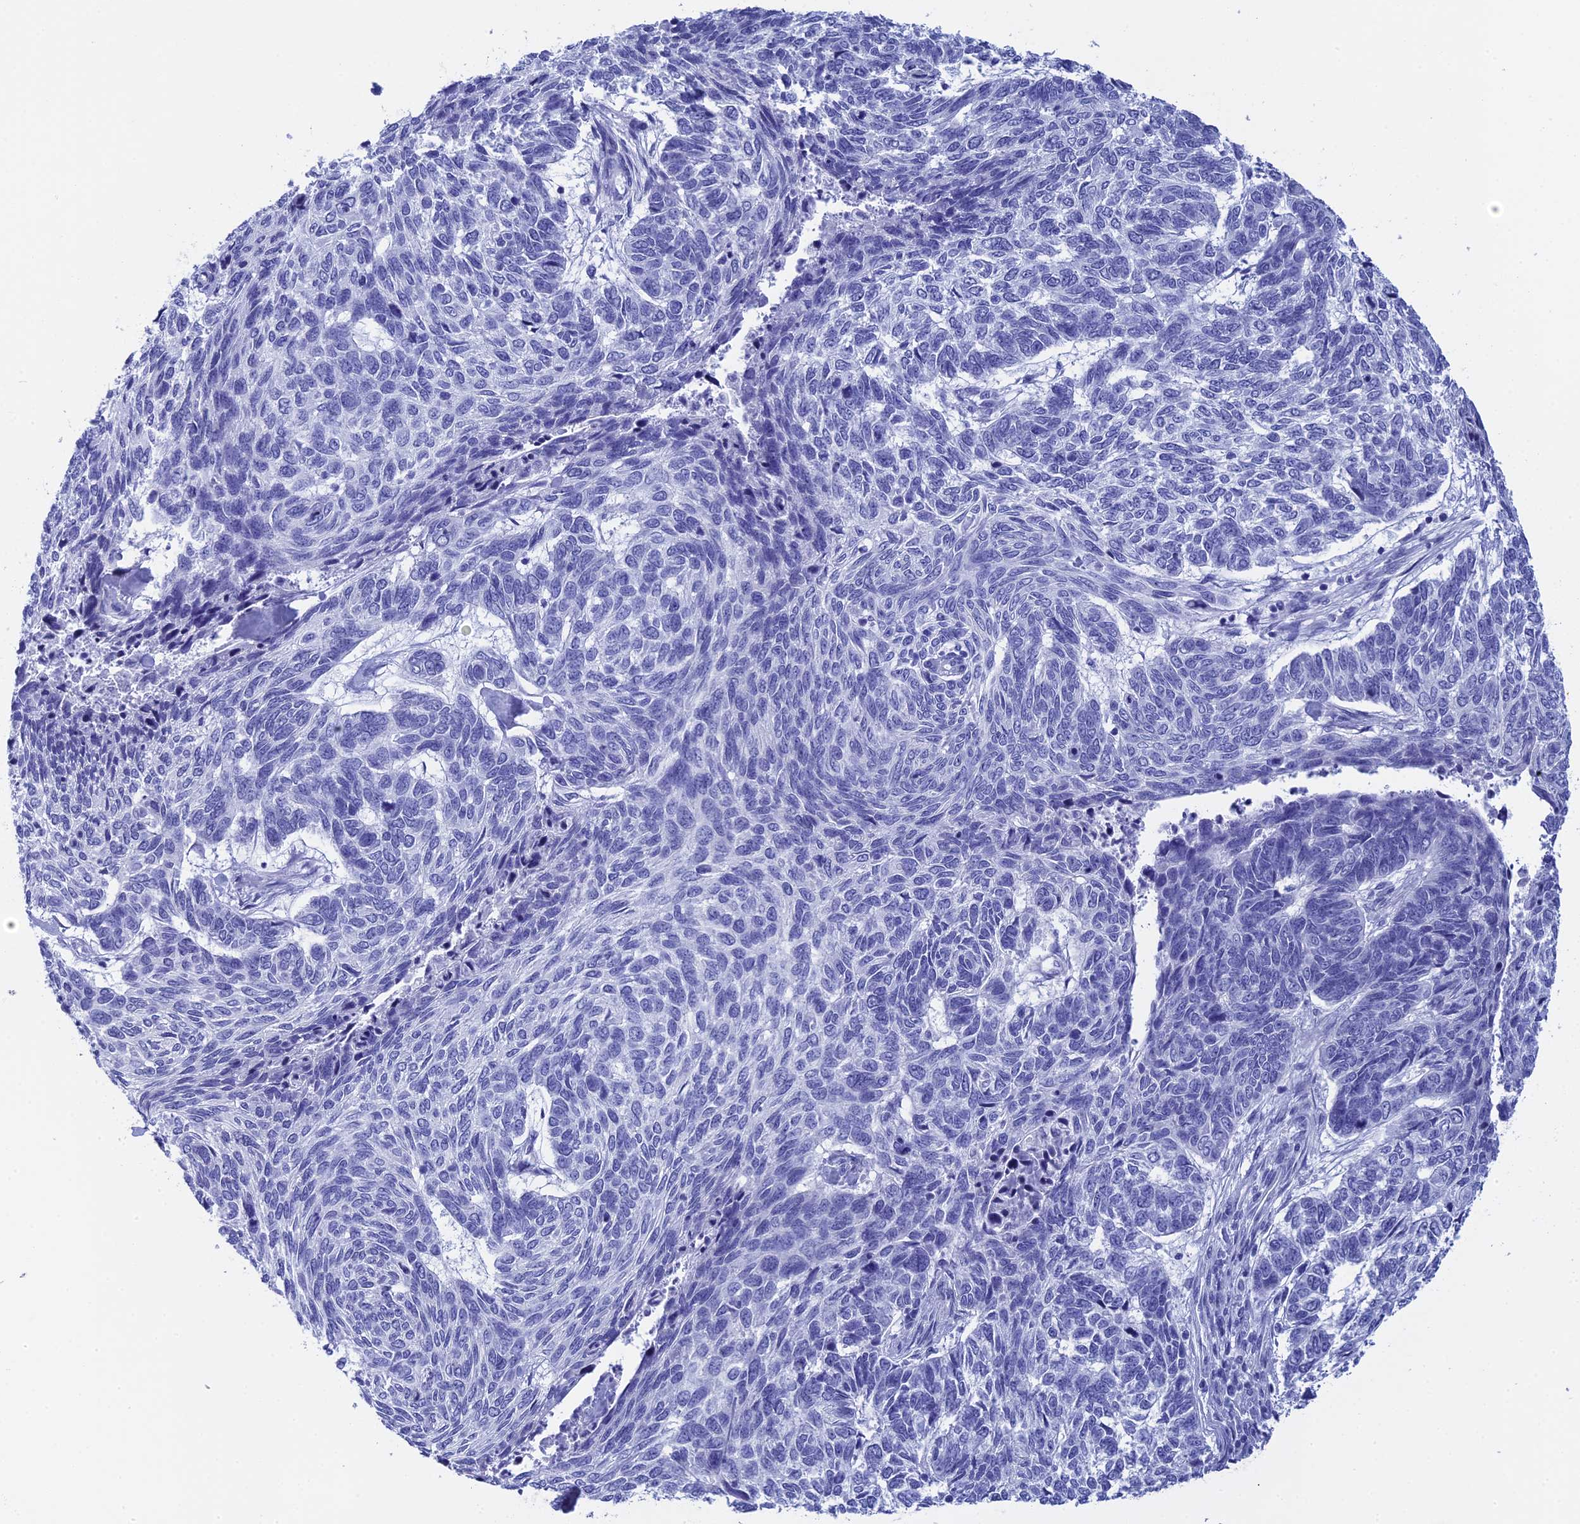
{"staining": {"intensity": "negative", "quantity": "none", "location": "none"}, "tissue": "skin cancer", "cell_type": "Tumor cells", "image_type": "cancer", "snomed": [{"axis": "morphology", "description": "Basal cell carcinoma"}, {"axis": "topography", "description": "Skin"}], "caption": "Immunohistochemistry (IHC) of skin basal cell carcinoma exhibits no staining in tumor cells.", "gene": "TEX101", "patient": {"sex": "female", "age": 65}}